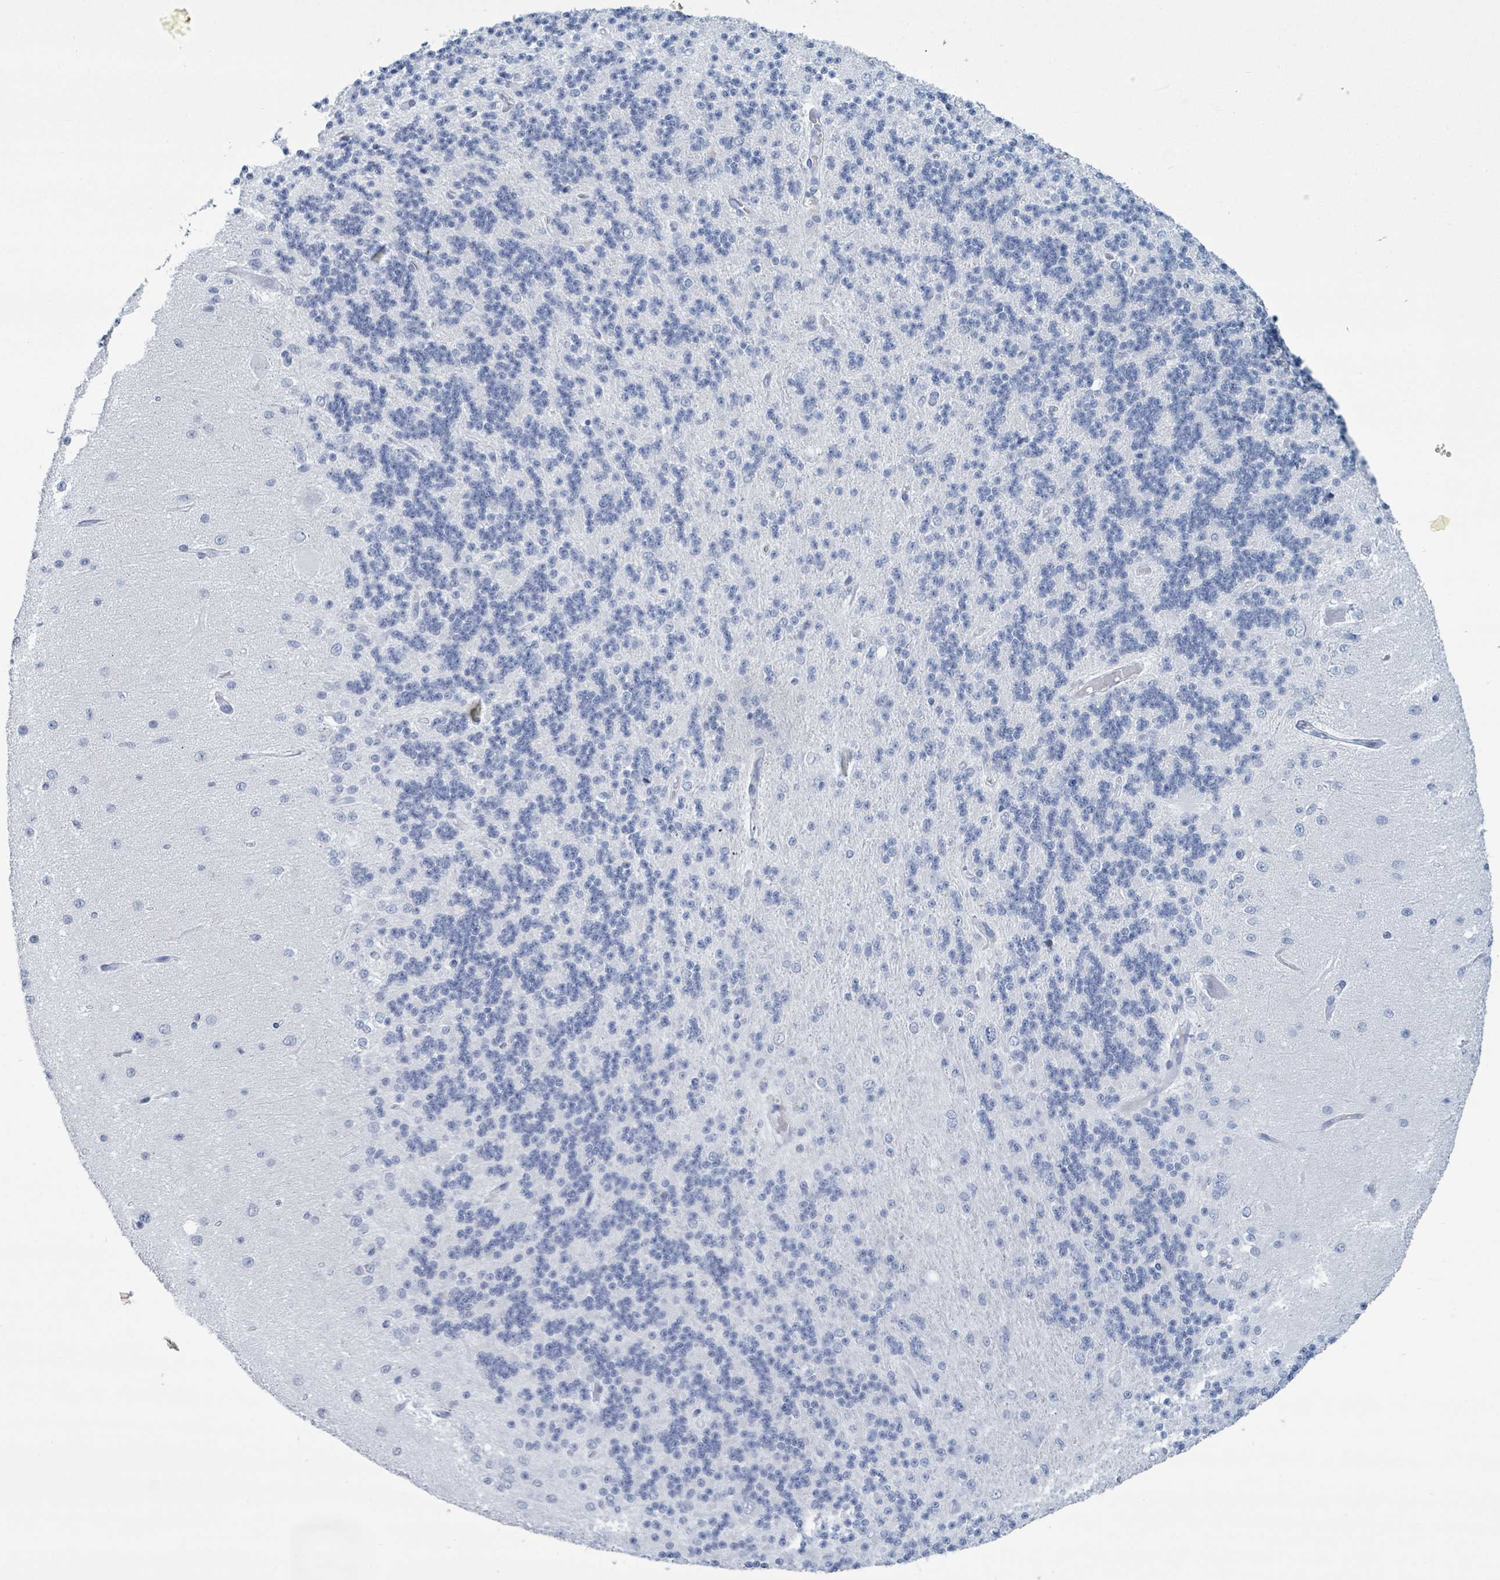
{"staining": {"intensity": "negative", "quantity": "none", "location": "none"}, "tissue": "cerebellum", "cell_type": "Cells in granular layer", "image_type": "normal", "snomed": [{"axis": "morphology", "description": "Normal tissue, NOS"}, {"axis": "topography", "description": "Cerebellum"}], "caption": "DAB immunohistochemical staining of unremarkable human cerebellum demonstrates no significant positivity in cells in granular layer. (DAB immunohistochemistry (IHC) visualized using brightfield microscopy, high magnification).", "gene": "KRT8", "patient": {"sex": "female", "age": 29}}